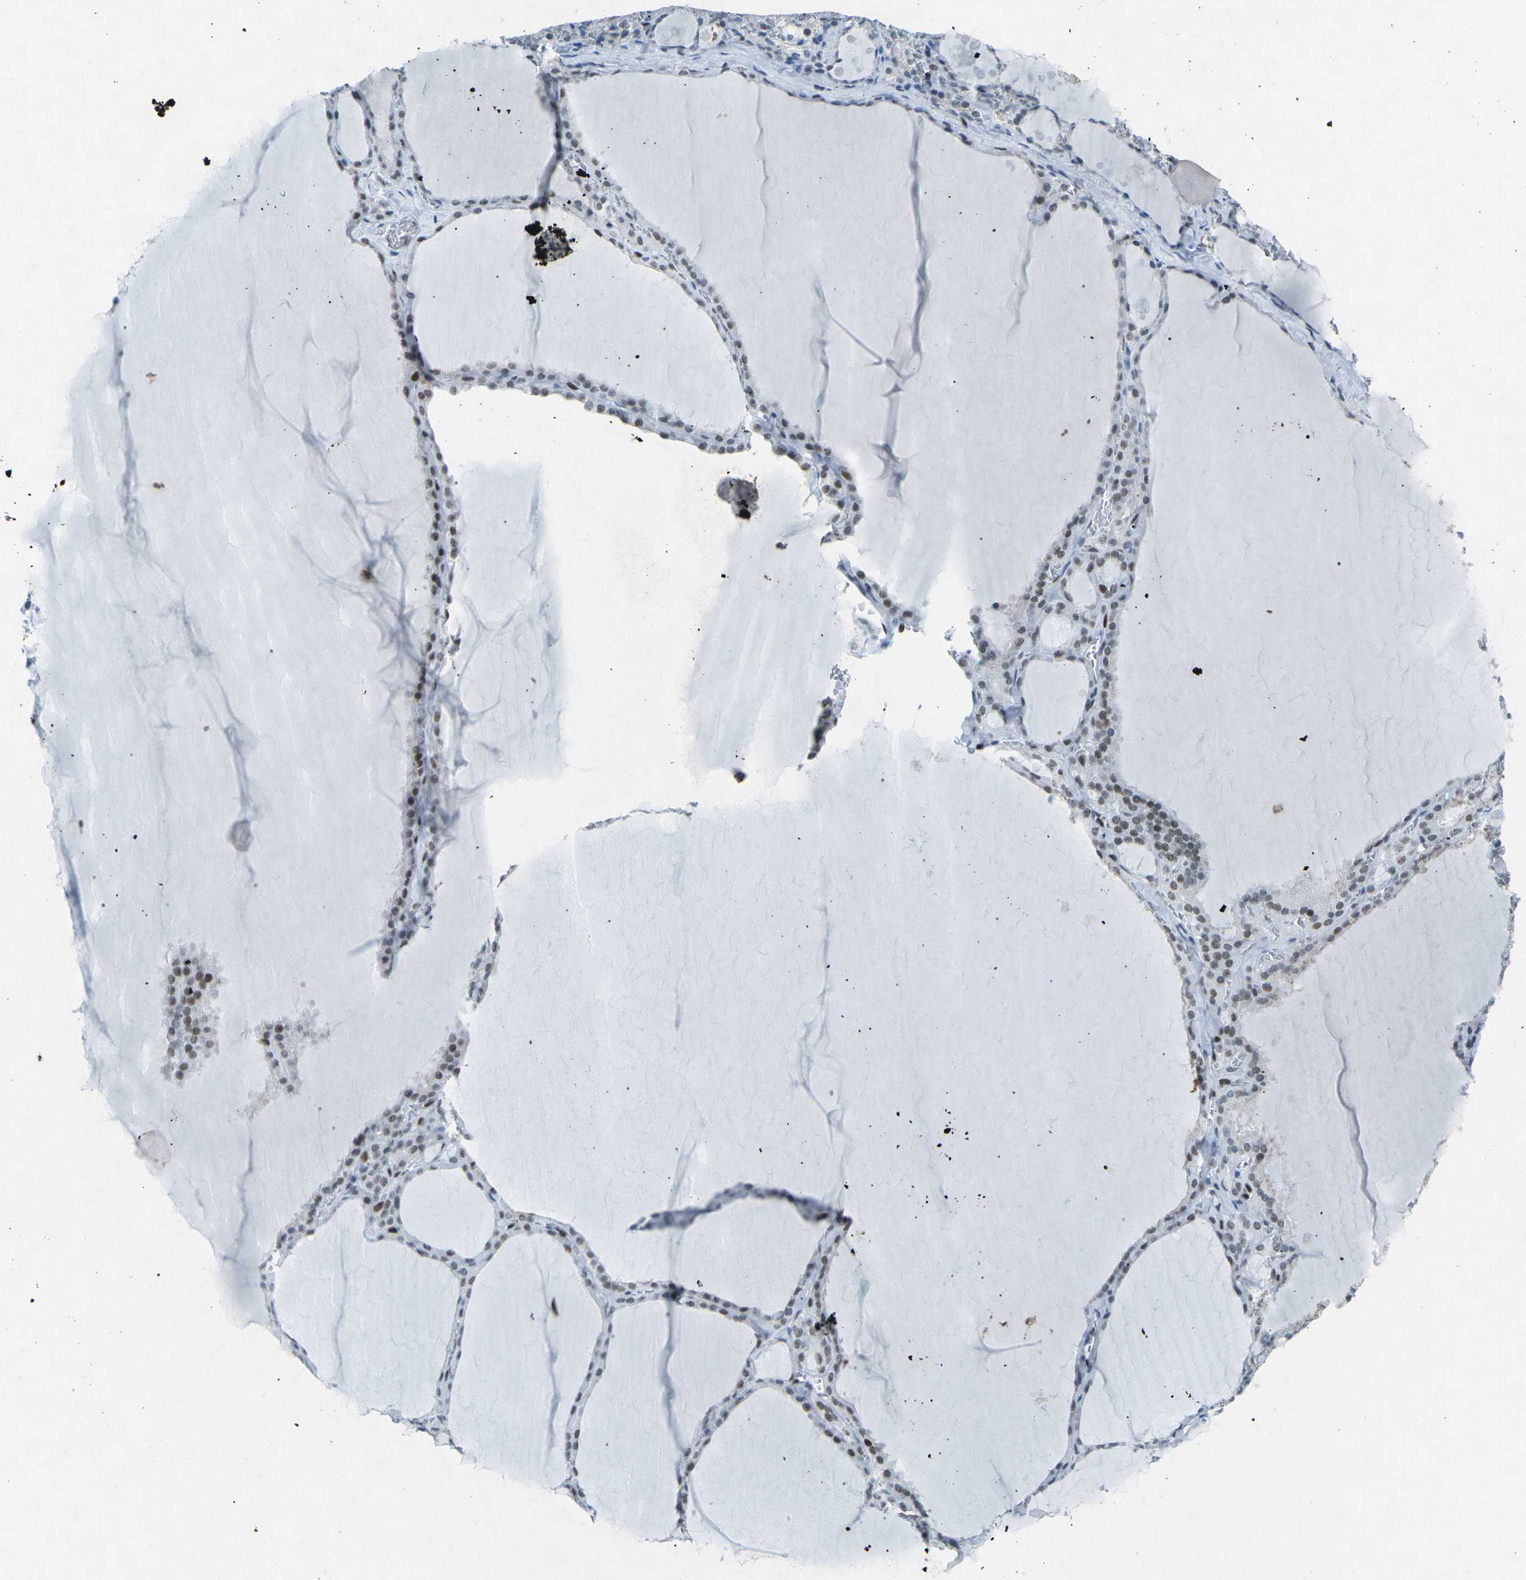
{"staining": {"intensity": "moderate", "quantity": ">75%", "location": "nuclear"}, "tissue": "thyroid gland", "cell_type": "Glandular cells", "image_type": "normal", "snomed": [{"axis": "morphology", "description": "Normal tissue, NOS"}, {"axis": "topography", "description": "Thyroid gland"}], "caption": "DAB (3,3'-diaminobenzidine) immunohistochemical staining of benign human thyroid gland demonstrates moderate nuclear protein positivity in about >75% of glandular cells. The staining was performed using DAB (3,3'-diaminobenzidine) to visualize the protein expression in brown, while the nuclei were stained in blue with hematoxylin (Magnification: 20x).", "gene": "RB1", "patient": {"sex": "male", "age": 56}}